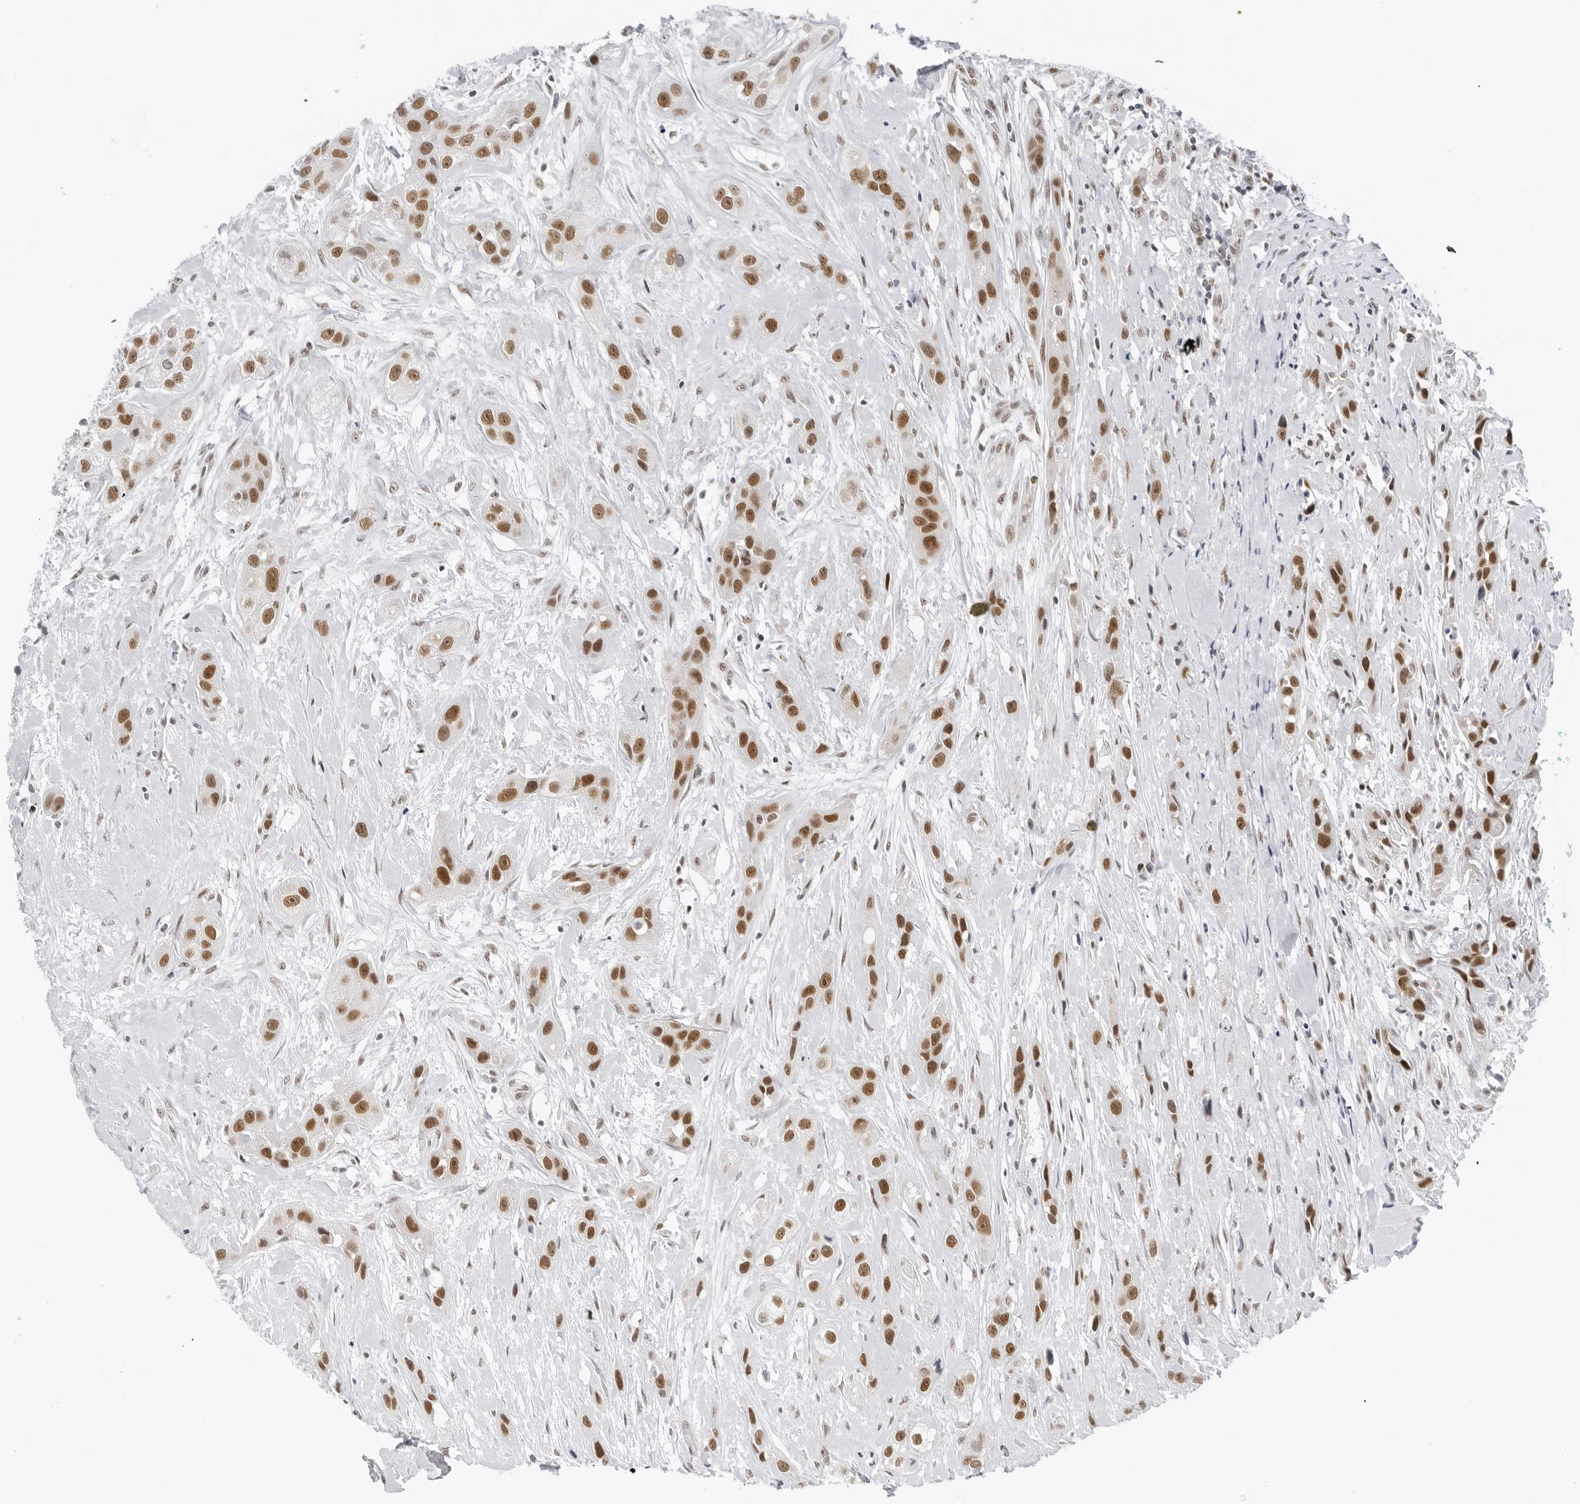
{"staining": {"intensity": "moderate", "quantity": ">75%", "location": "nuclear"}, "tissue": "head and neck cancer", "cell_type": "Tumor cells", "image_type": "cancer", "snomed": [{"axis": "morphology", "description": "Normal tissue, NOS"}, {"axis": "morphology", "description": "Squamous cell carcinoma, NOS"}, {"axis": "topography", "description": "Skeletal muscle"}, {"axis": "topography", "description": "Head-Neck"}], "caption": "There is medium levels of moderate nuclear expression in tumor cells of head and neck cancer, as demonstrated by immunohistochemical staining (brown color).", "gene": "FOXK2", "patient": {"sex": "male", "age": 51}}